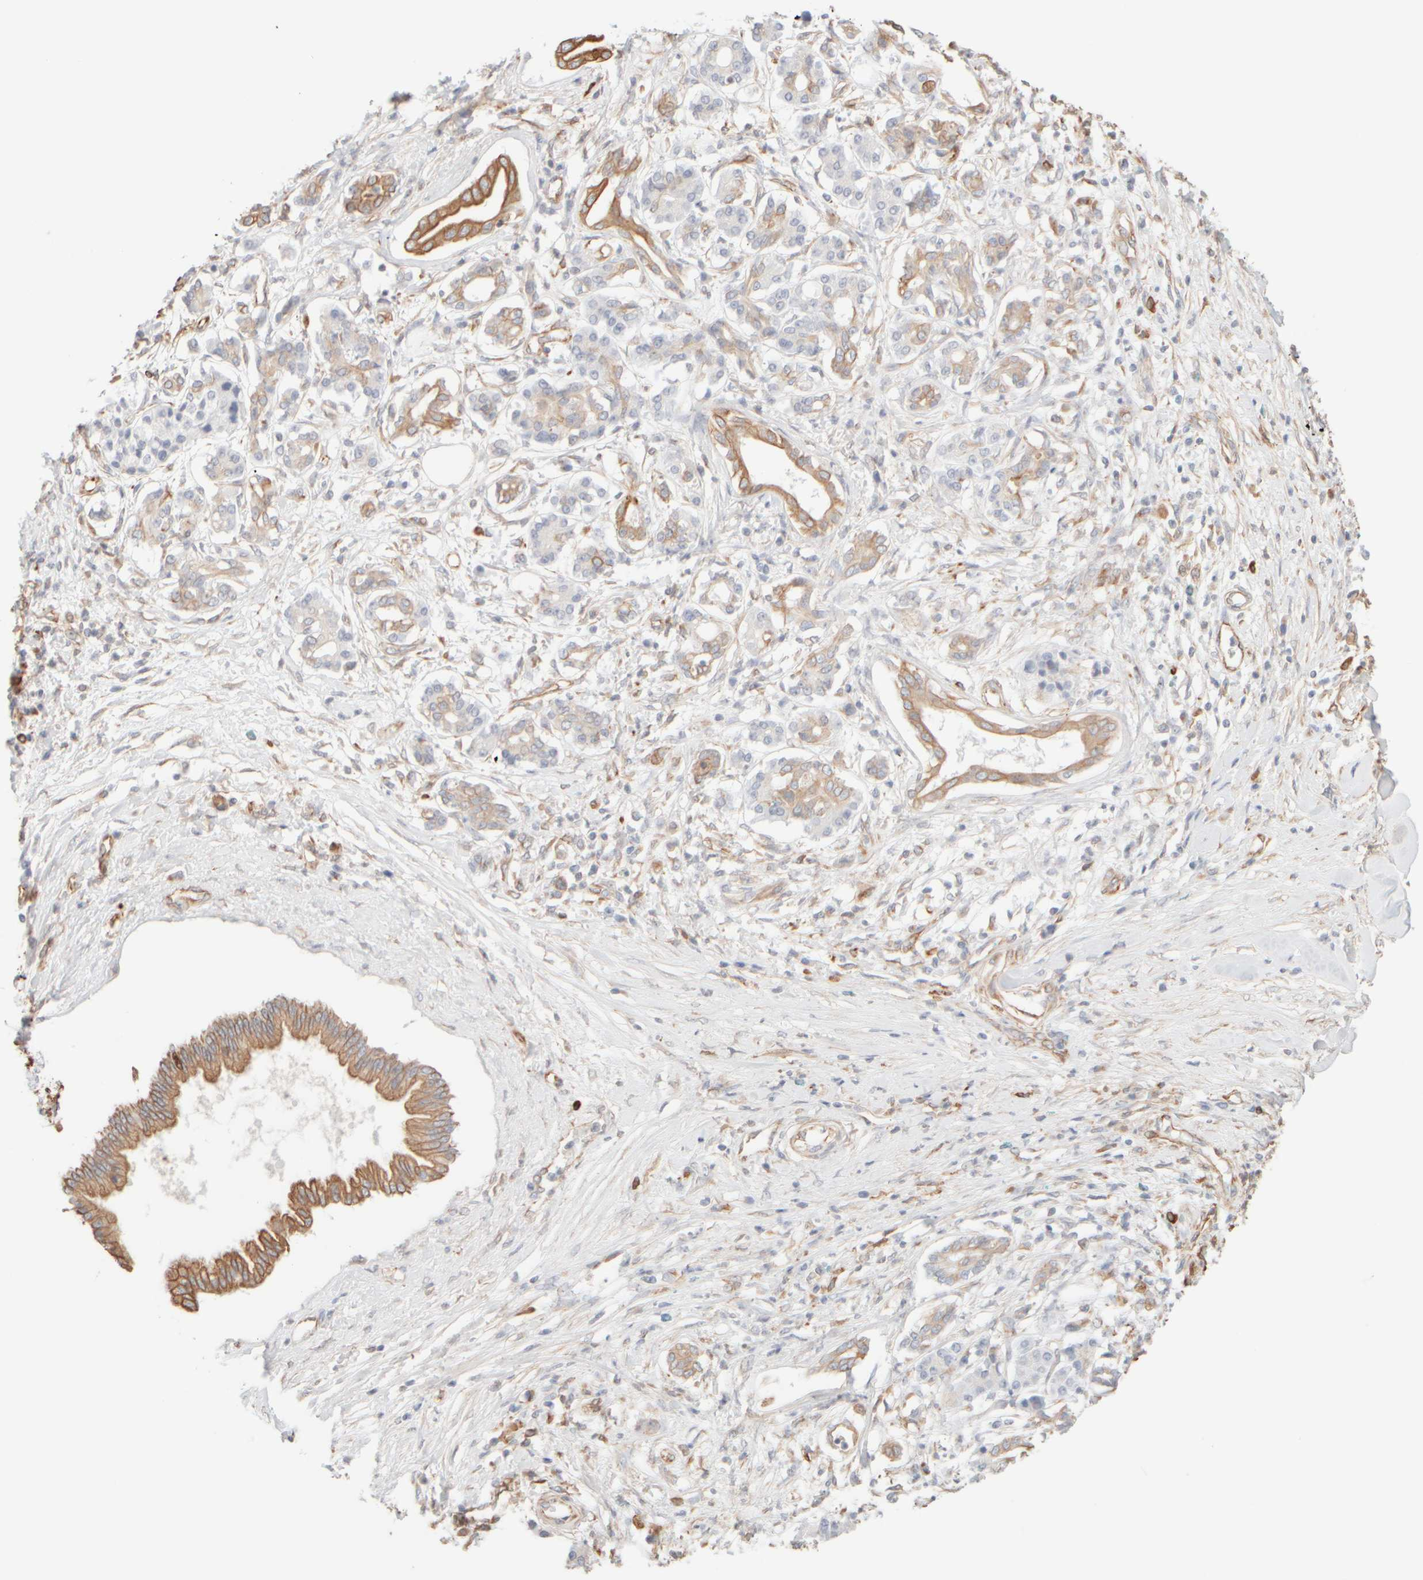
{"staining": {"intensity": "moderate", "quantity": "25%-75%", "location": "cytoplasmic/membranous"}, "tissue": "pancreatic cancer", "cell_type": "Tumor cells", "image_type": "cancer", "snomed": [{"axis": "morphology", "description": "Adenocarcinoma, NOS"}, {"axis": "topography", "description": "Pancreas"}], "caption": "A micrograph showing moderate cytoplasmic/membranous expression in approximately 25%-75% of tumor cells in pancreatic cancer (adenocarcinoma), as visualized by brown immunohistochemical staining.", "gene": "KRT15", "patient": {"sex": "female", "age": 56}}